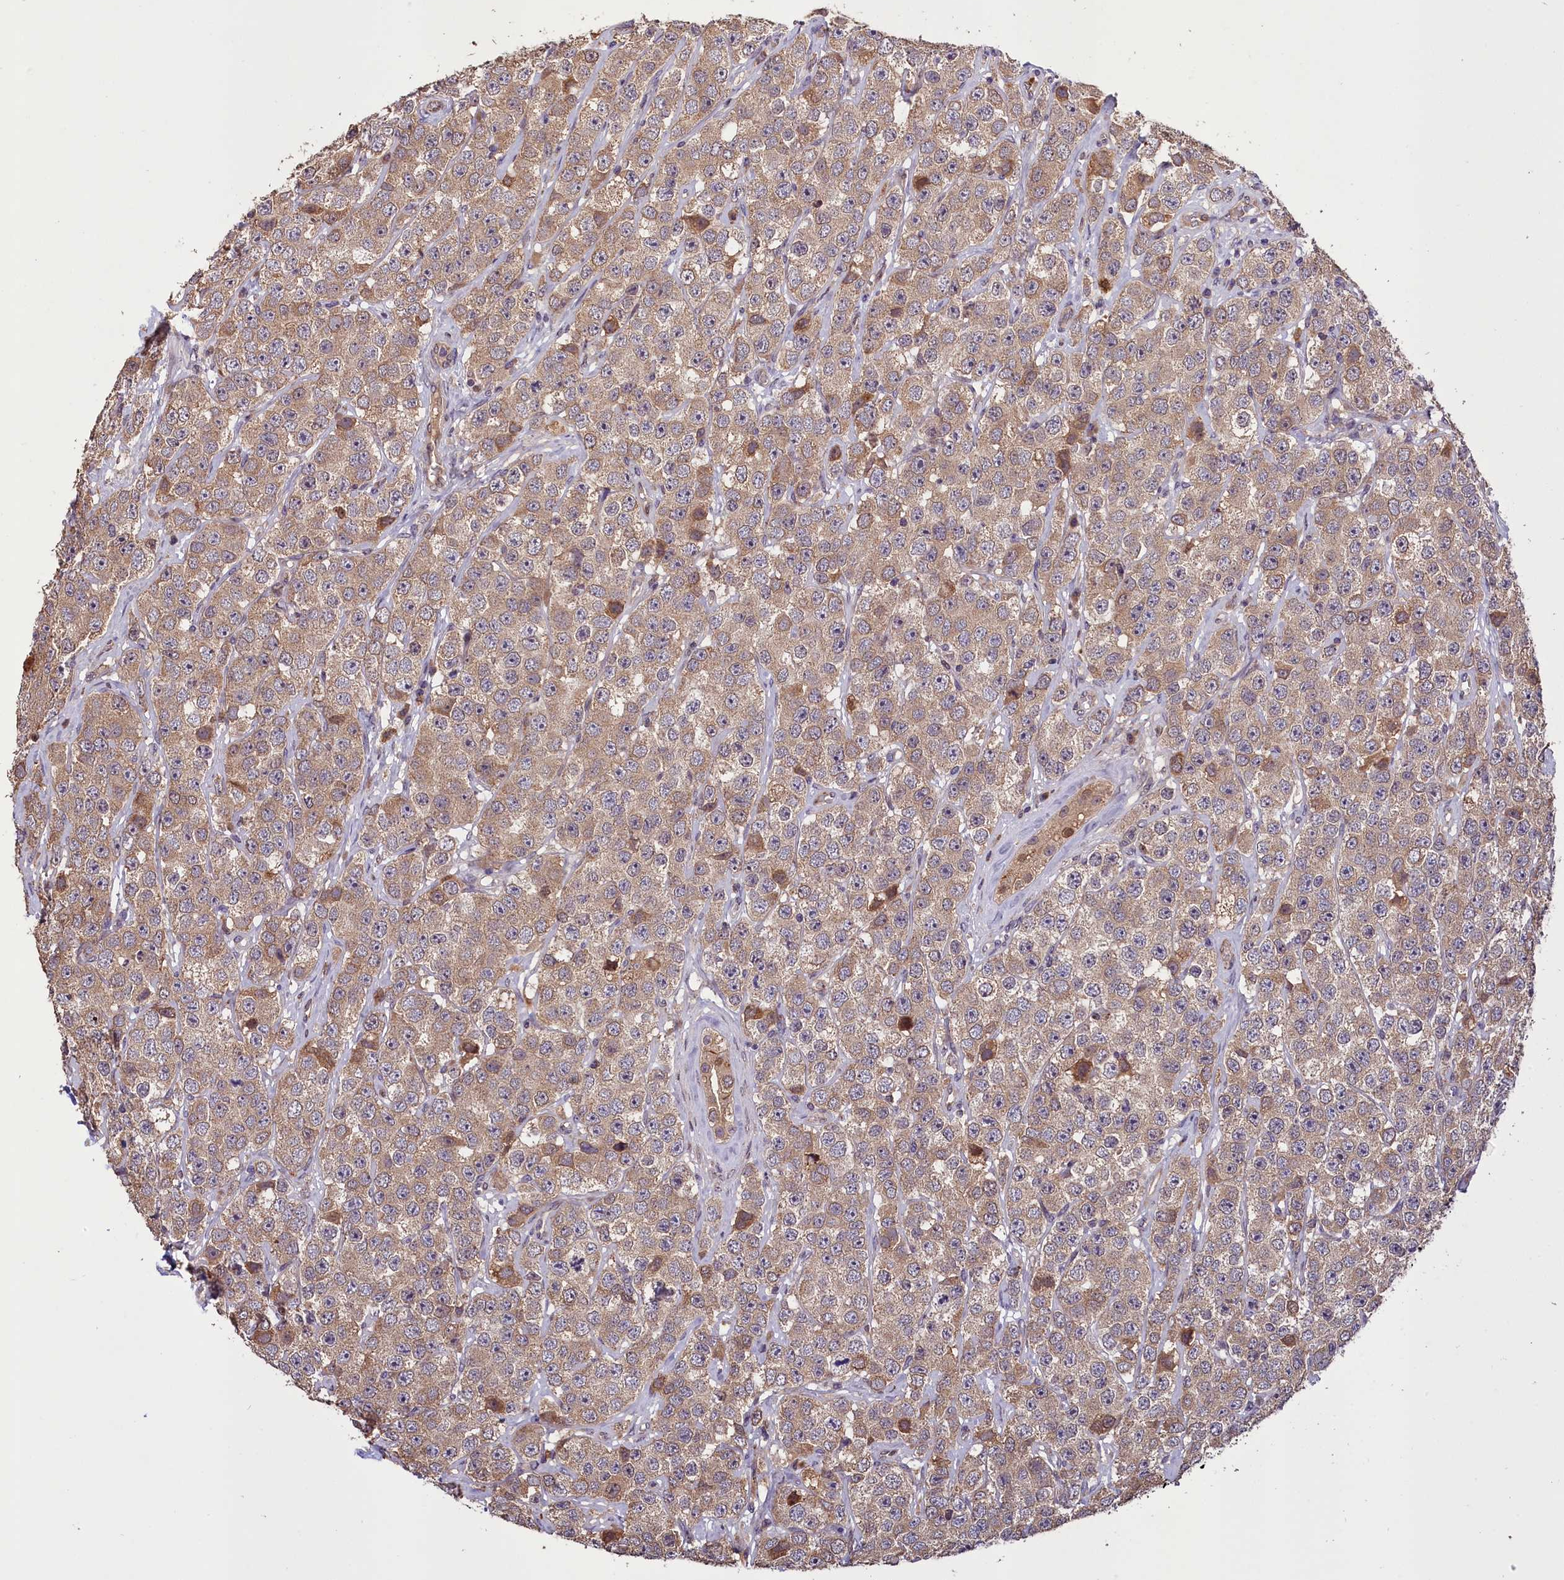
{"staining": {"intensity": "weak", "quantity": ">75%", "location": "cytoplasmic/membranous"}, "tissue": "testis cancer", "cell_type": "Tumor cells", "image_type": "cancer", "snomed": [{"axis": "morphology", "description": "Seminoma, NOS"}, {"axis": "topography", "description": "Testis"}], "caption": "This is an image of immunohistochemistry staining of seminoma (testis), which shows weak expression in the cytoplasmic/membranous of tumor cells.", "gene": "DNAJB9", "patient": {"sex": "male", "age": 28}}